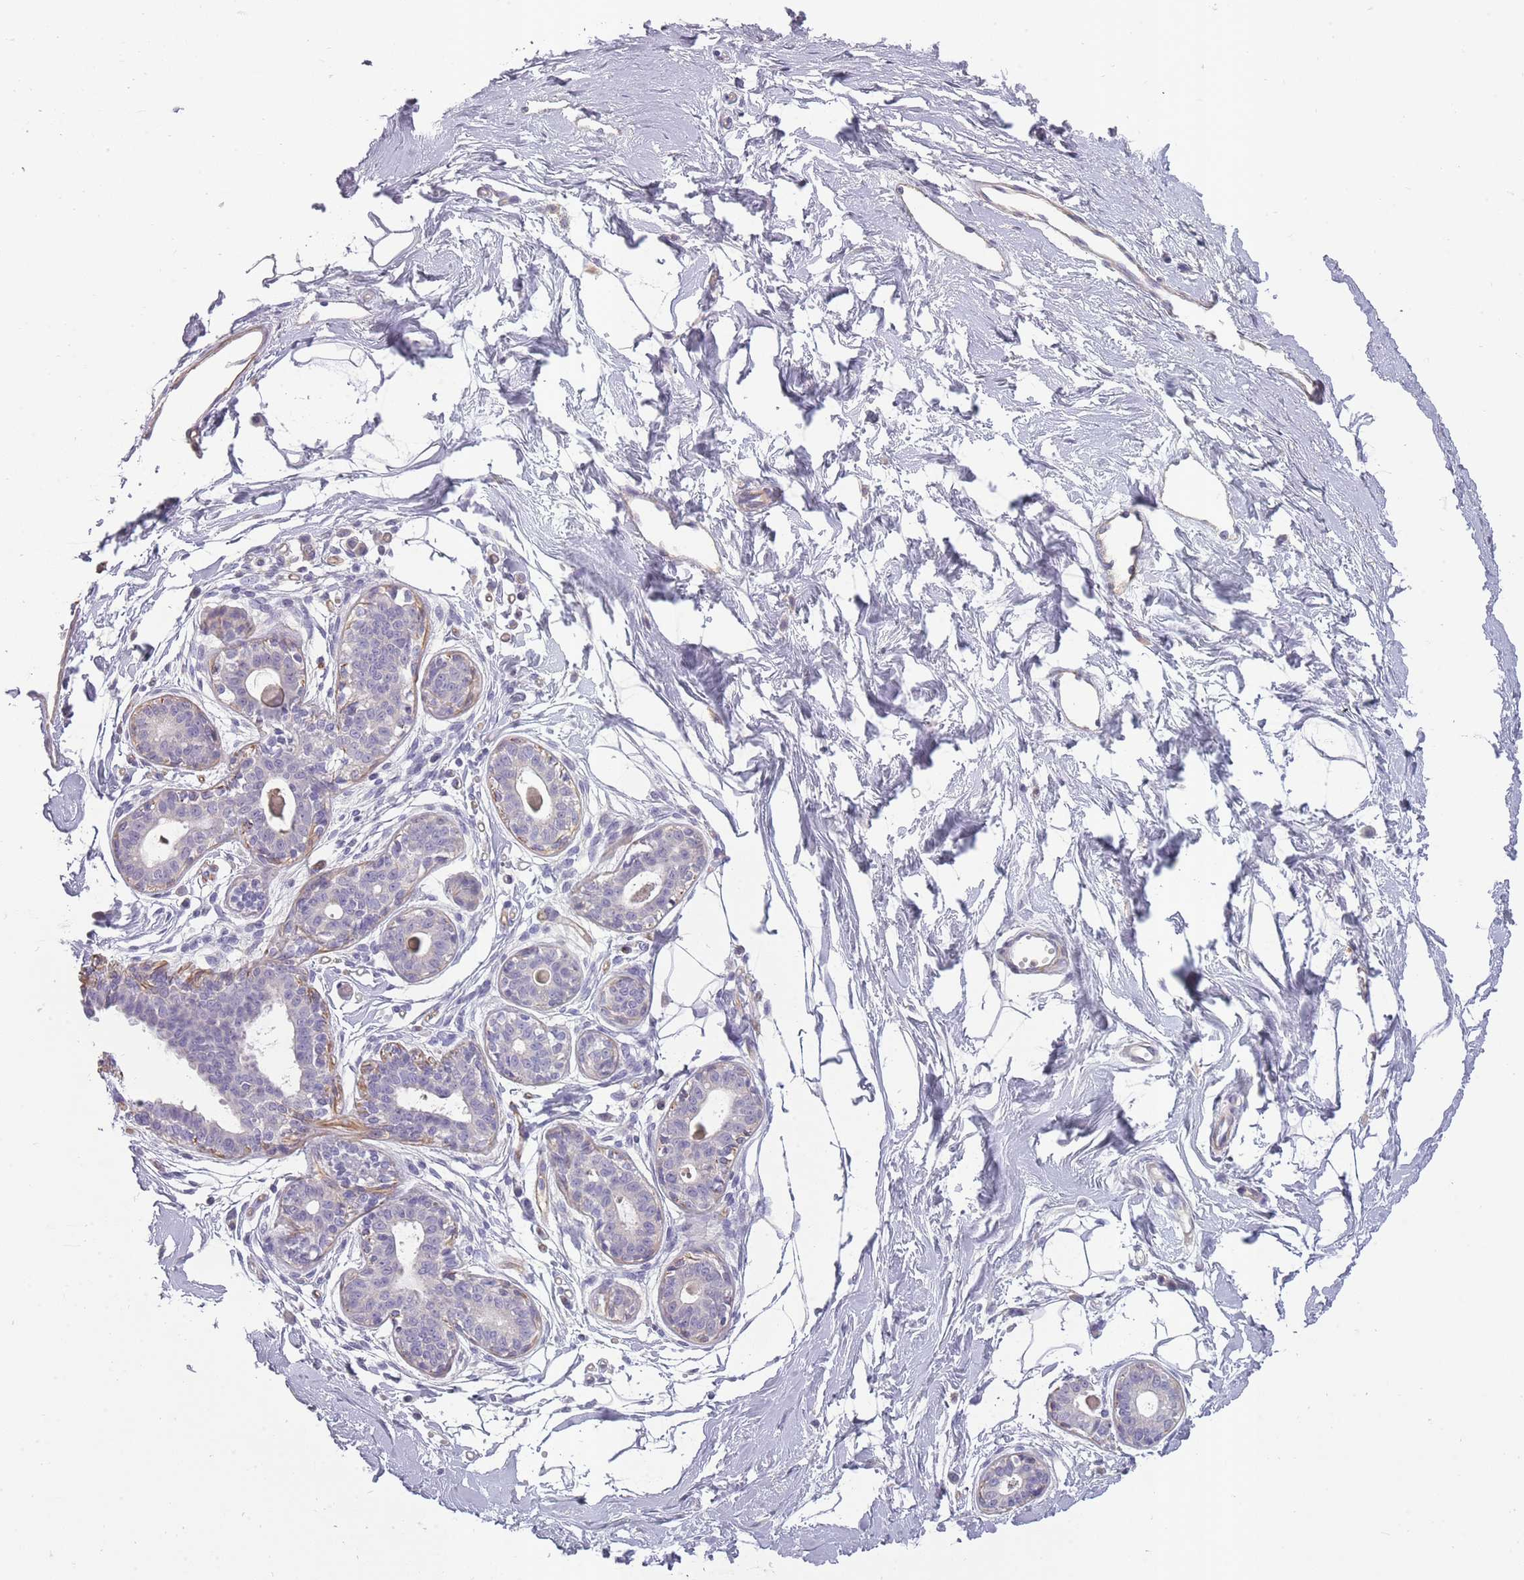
{"staining": {"intensity": "negative", "quantity": "none", "location": "none"}, "tissue": "breast", "cell_type": "Adipocytes", "image_type": "normal", "snomed": [{"axis": "morphology", "description": "Normal tissue, NOS"}, {"axis": "topography", "description": "Breast"}], "caption": "Adipocytes are negative for protein expression in benign human breast. (DAB immunohistochemistry (IHC) visualized using brightfield microscopy, high magnification).", "gene": "SLC8A2", "patient": {"sex": "female", "age": 45}}